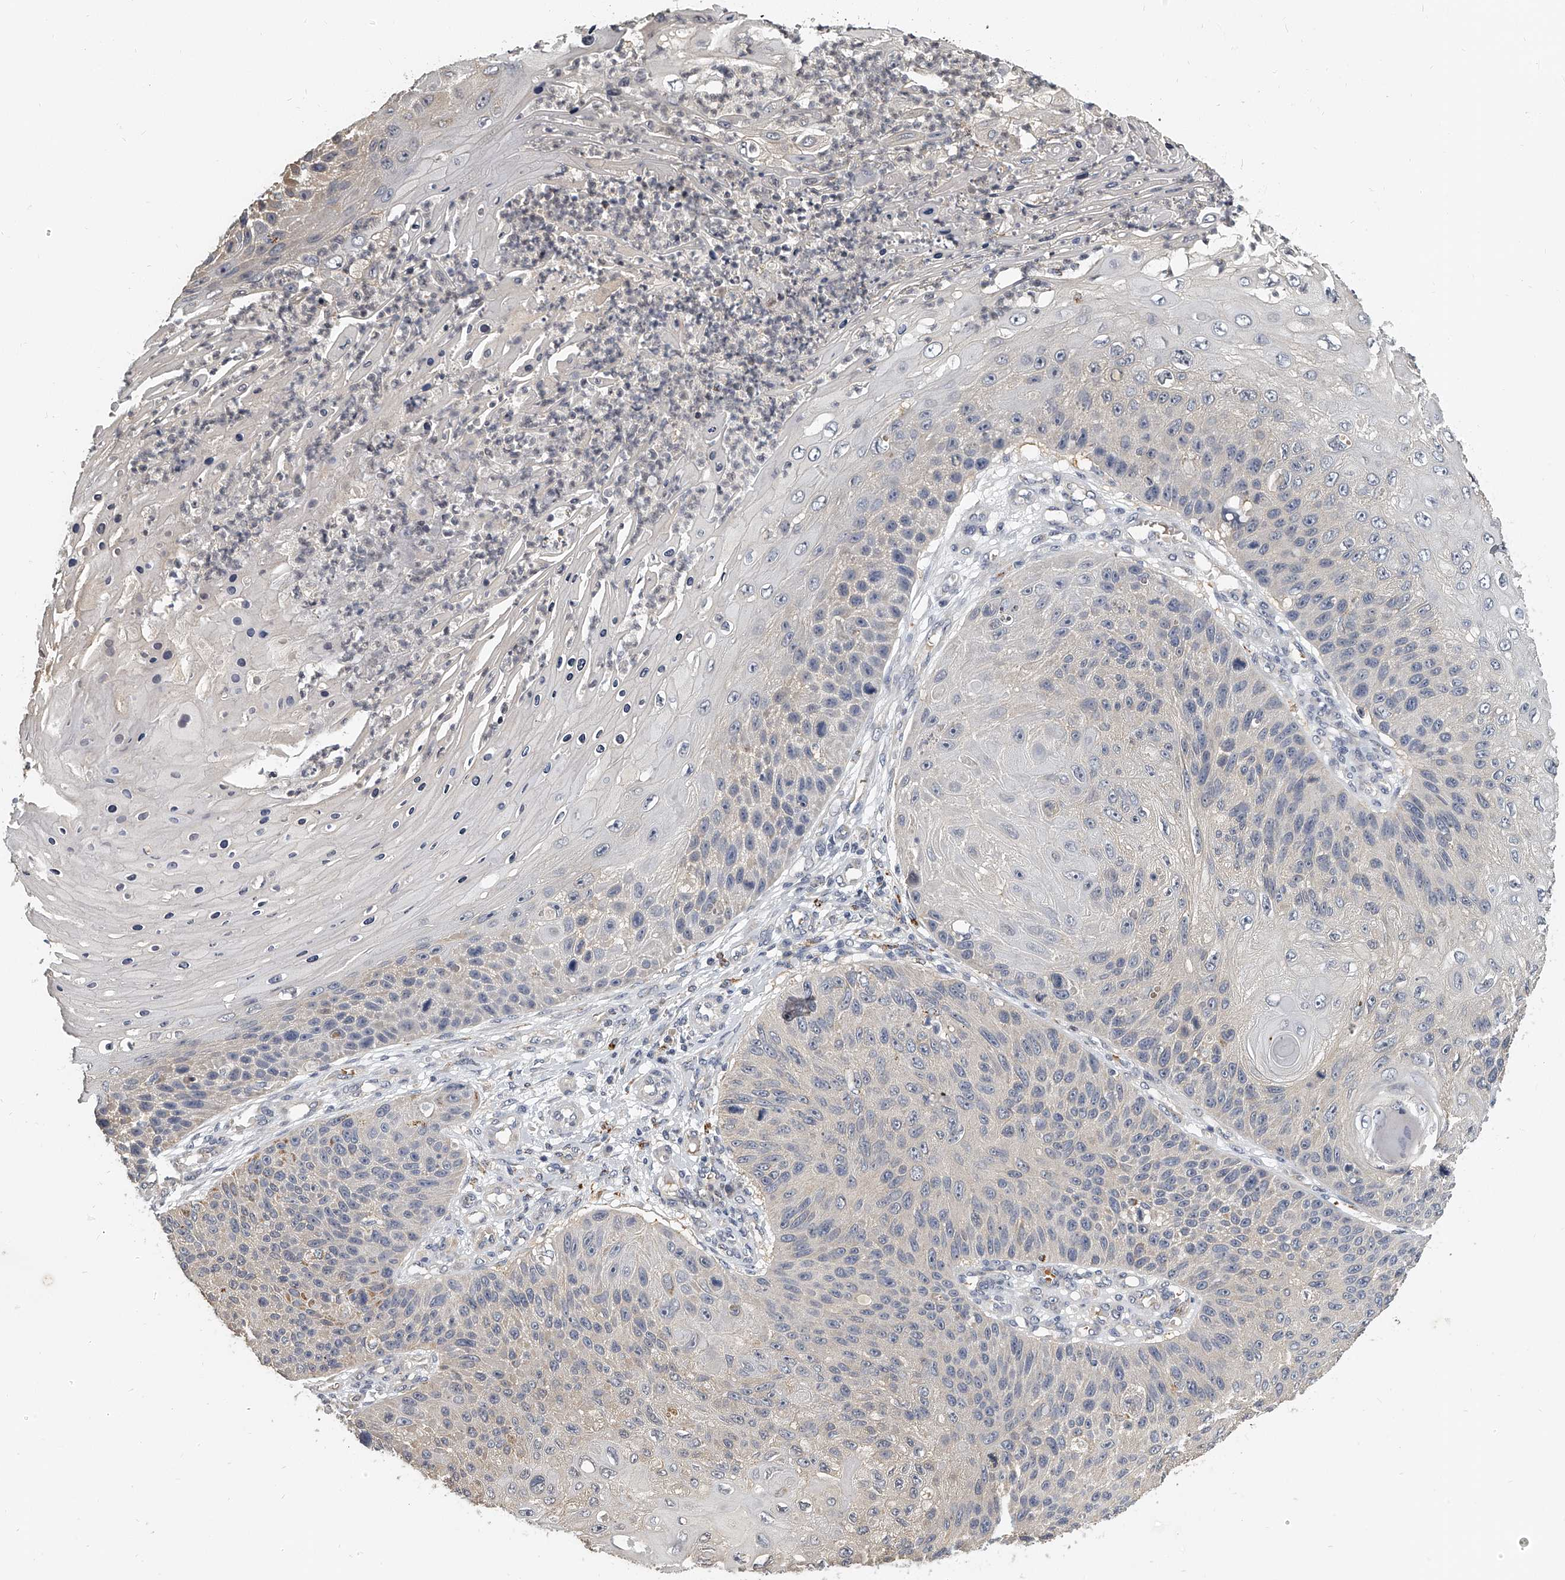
{"staining": {"intensity": "negative", "quantity": "none", "location": "none"}, "tissue": "skin cancer", "cell_type": "Tumor cells", "image_type": "cancer", "snomed": [{"axis": "morphology", "description": "Squamous cell carcinoma, NOS"}, {"axis": "topography", "description": "Skin"}], "caption": "Immunohistochemistry (IHC) of human squamous cell carcinoma (skin) exhibits no positivity in tumor cells.", "gene": "KLHL7", "patient": {"sex": "female", "age": 88}}